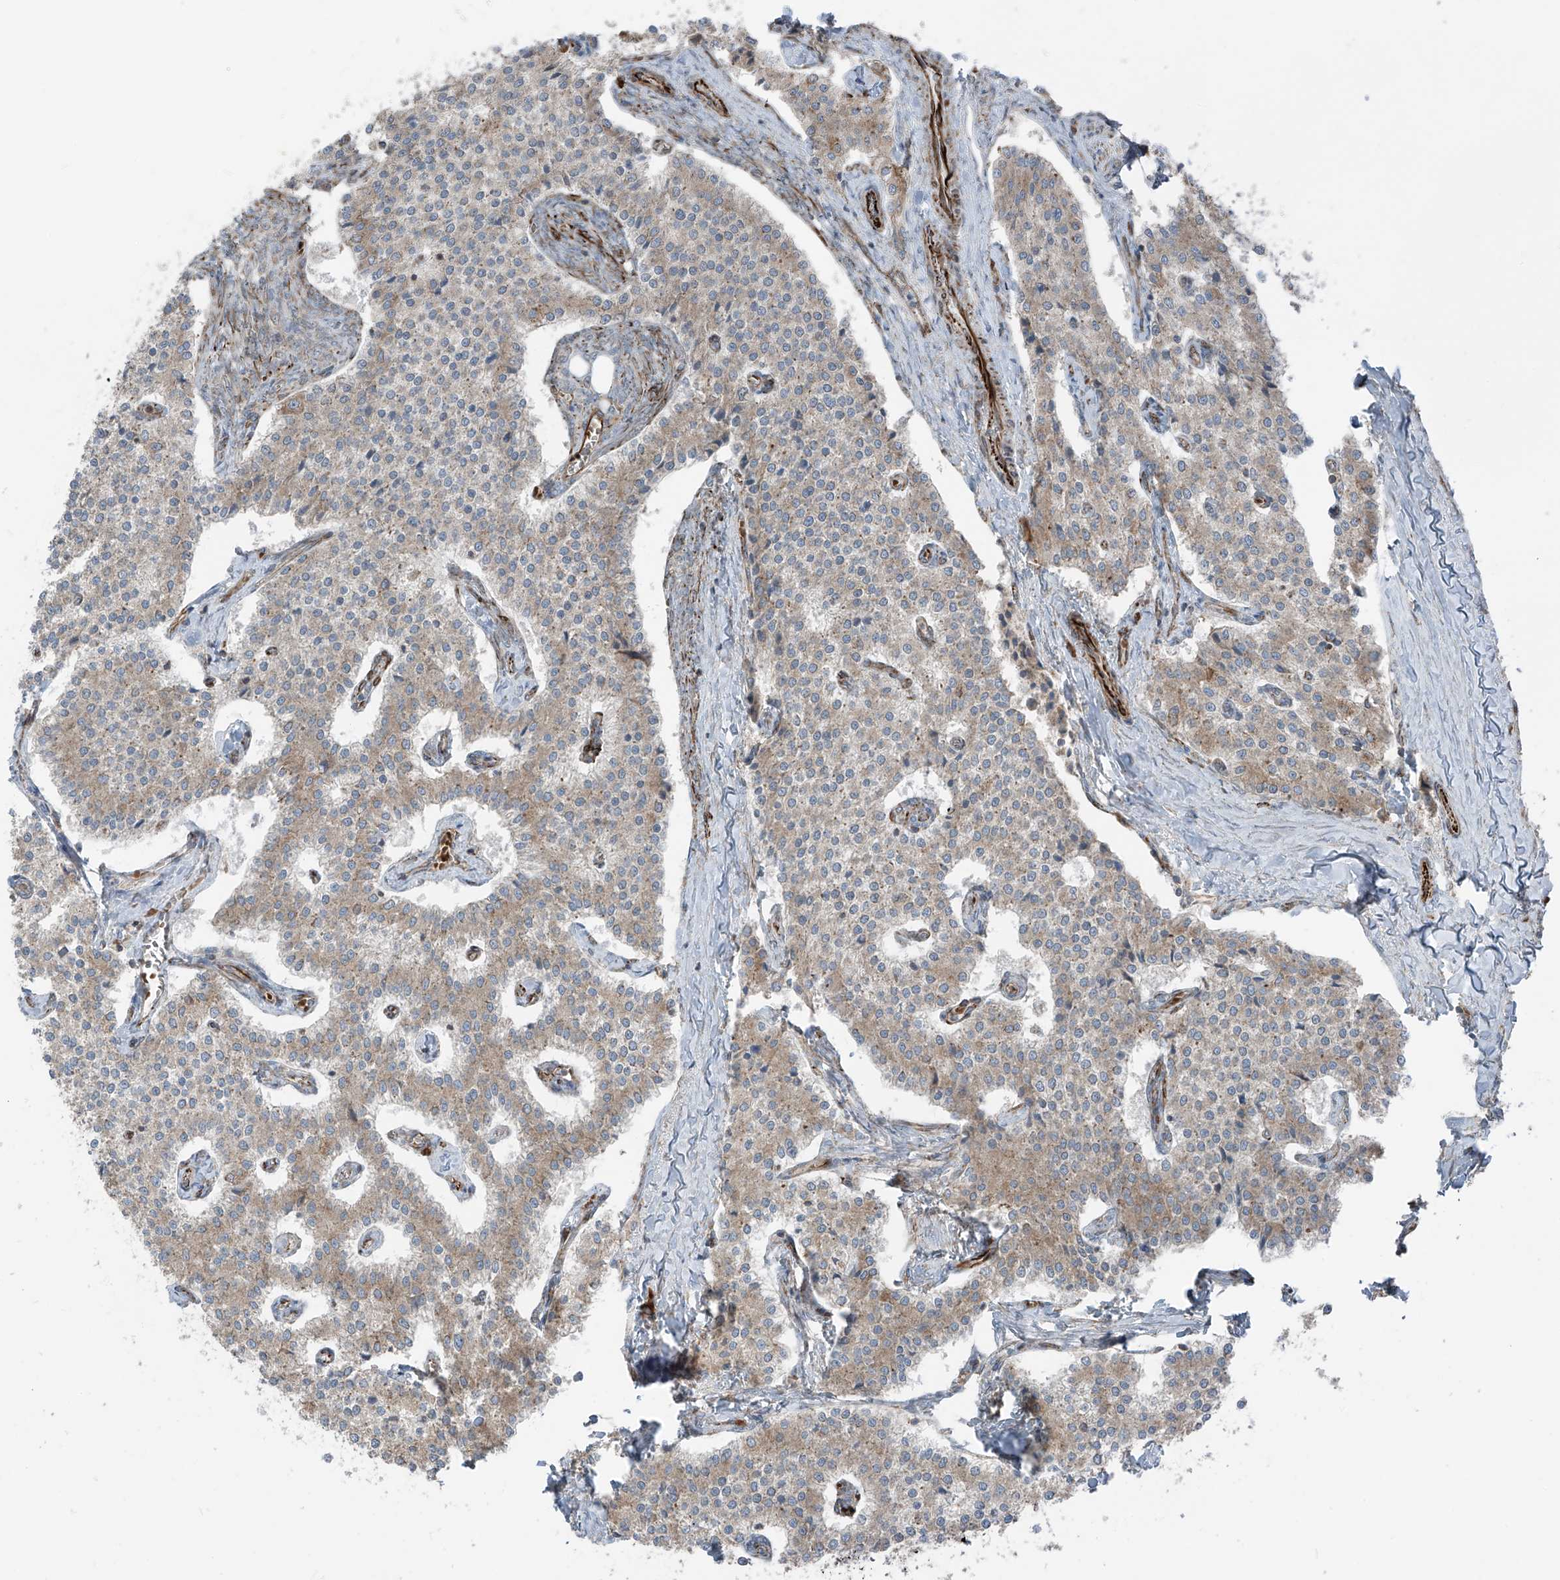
{"staining": {"intensity": "weak", "quantity": "25%-75%", "location": "cytoplasmic/membranous"}, "tissue": "carcinoid", "cell_type": "Tumor cells", "image_type": "cancer", "snomed": [{"axis": "morphology", "description": "Carcinoid, malignant, NOS"}, {"axis": "topography", "description": "Colon"}], "caption": "High-power microscopy captured an IHC image of malignant carcinoid, revealing weak cytoplasmic/membranous staining in approximately 25%-75% of tumor cells. The staining was performed using DAB (3,3'-diaminobenzidine) to visualize the protein expression in brown, while the nuclei were stained in blue with hematoxylin (Magnification: 20x).", "gene": "ERLEC1", "patient": {"sex": "female", "age": 52}}